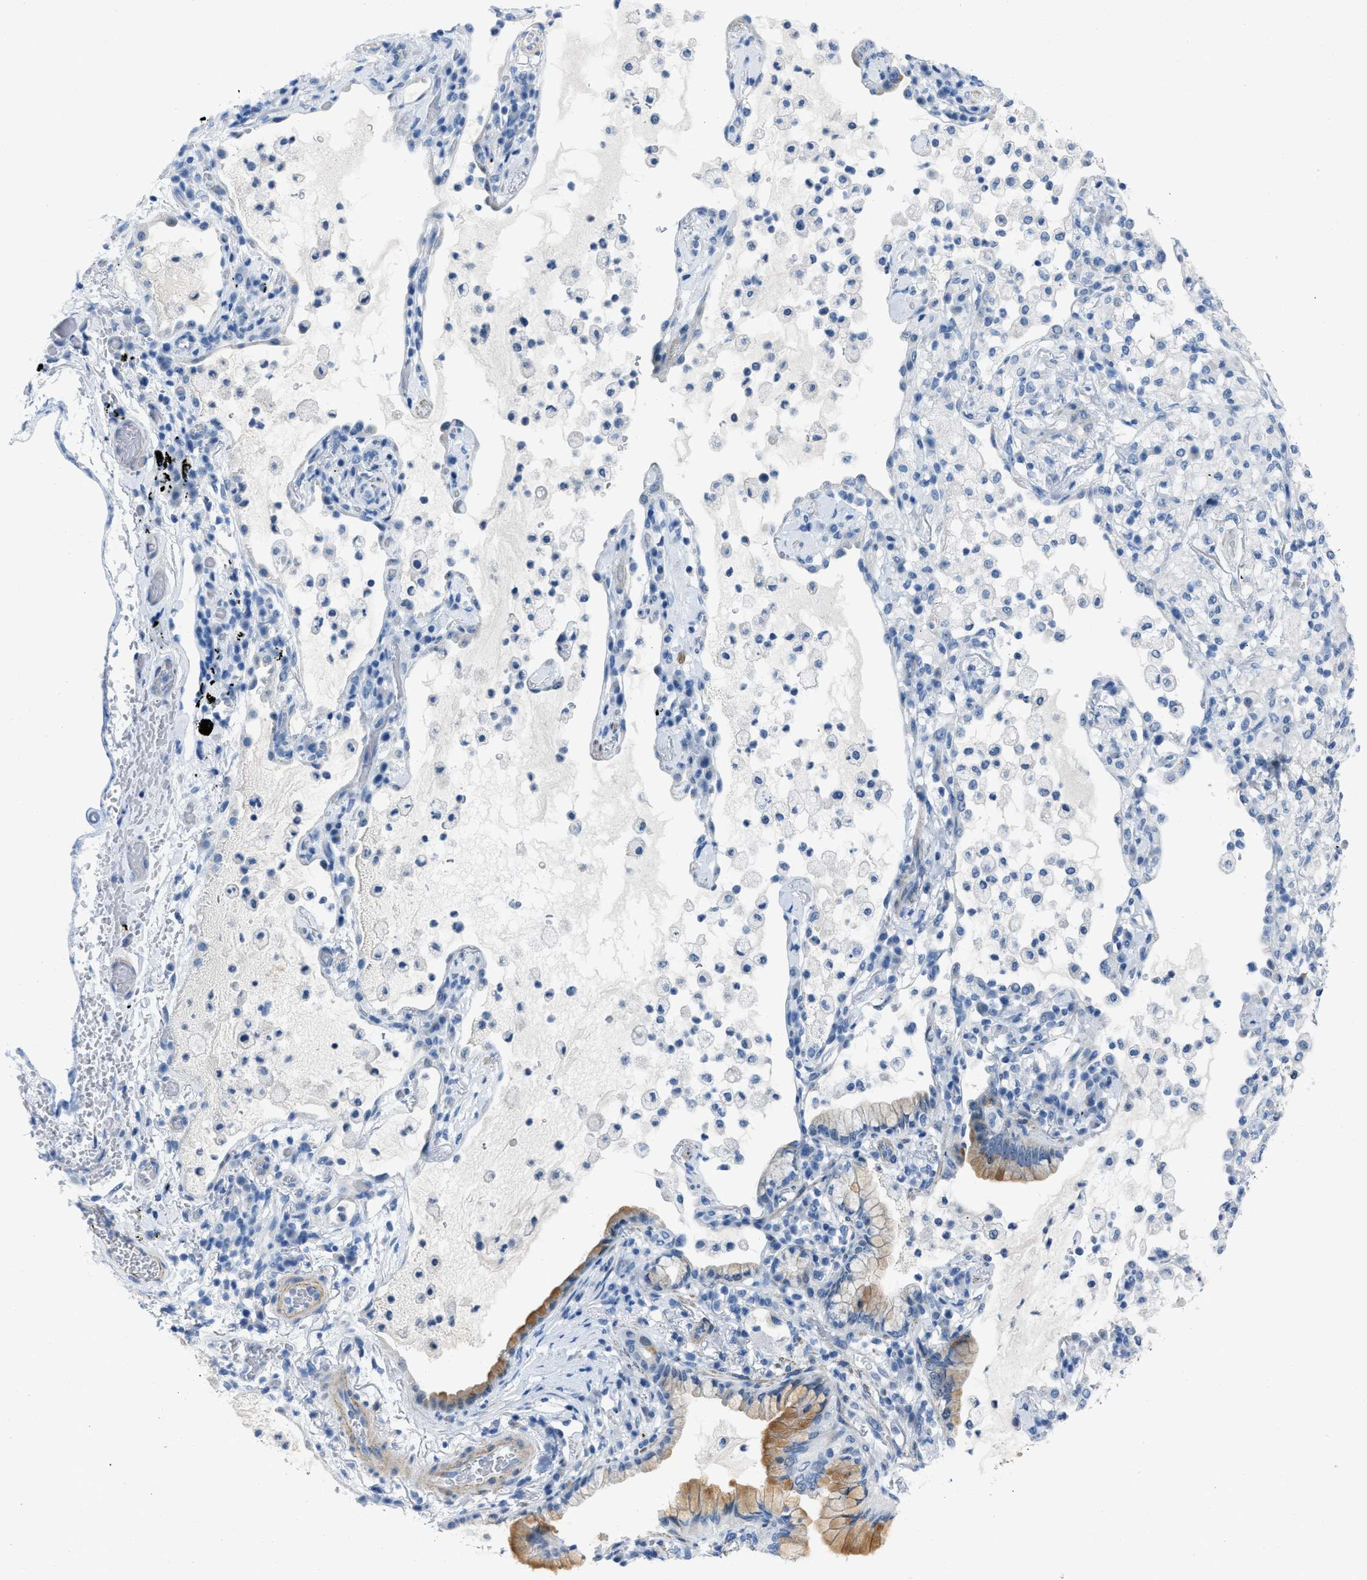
{"staining": {"intensity": "moderate", "quantity": ">75%", "location": "cytoplasmic/membranous"}, "tissue": "lung cancer", "cell_type": "Tumor cells", "image_type": "cancer", "snomed": [{"axis": "morphology", "description": "Adenocarcinoma, NOS"}, {"axis": "topography", "description": "Lung"}], "caption": "Protein staining of lung cancer tissue shows moderate cytoplasmic/membranous expression in about >75% of tumor cells. Nuclei are stained in blue.", "gene": "SPATC1L", "patient": {"sex": "female", "age": 70}}